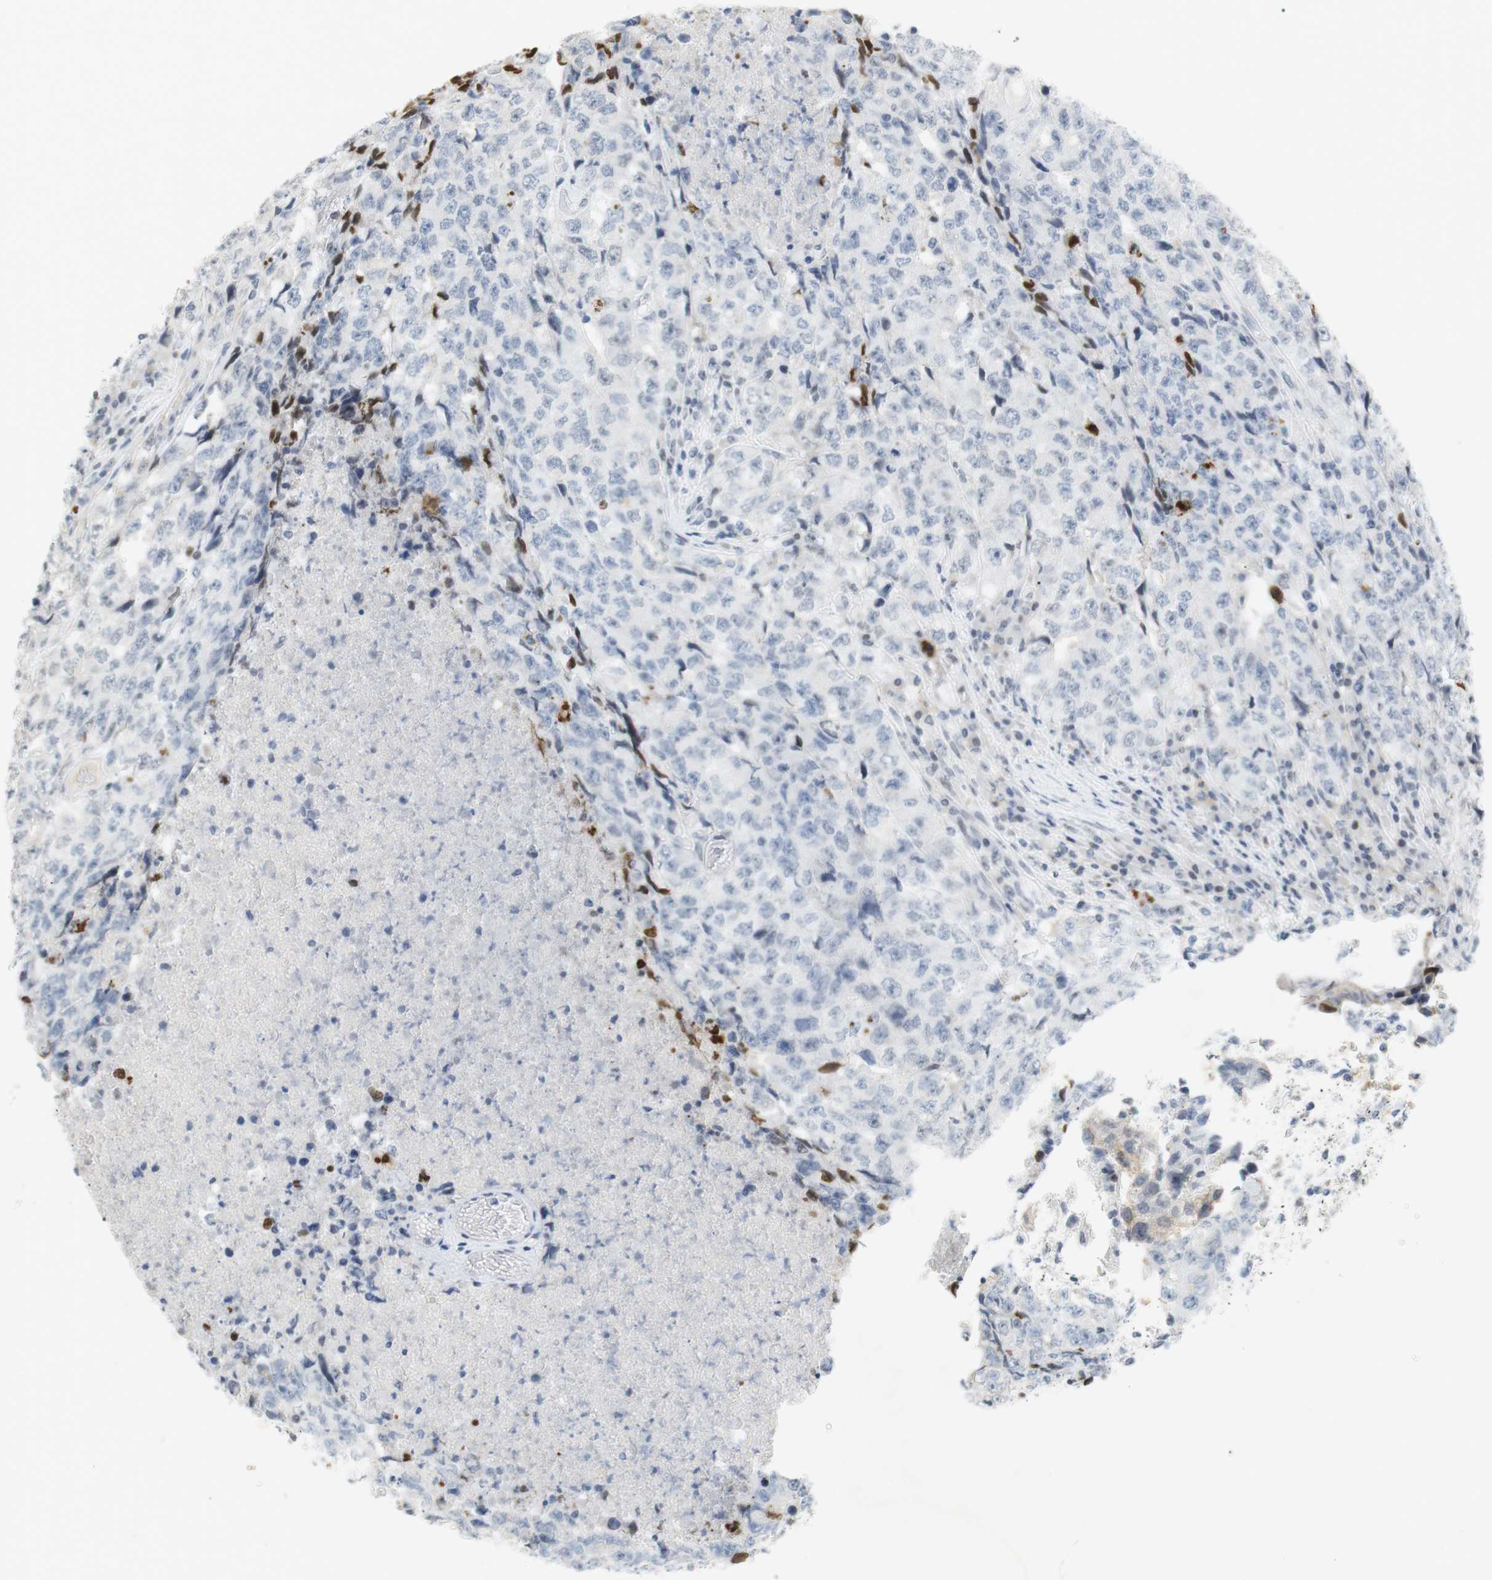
{"staining": {"intensity": "negative", "quantity": "none", "location": "none"}, "tissue": "testis cancer", "cell_type": "Tumor cells", "image_type": "cancer", "snomed": [{"axis": "morphology", "description": "Necrosis, NOS"}, {"axis": "morphology", "description": "Carcinoma, Embryonal, NOS"}, {"axis": "topography", "description": "Testis"}], "caption": "This is a photomicrograph of IHC staining of embryonal carcinoma (testis), which shows no expression in tumor cells.", "gene": "BMI1", "patient": {"sex": "male", "age": 19}}